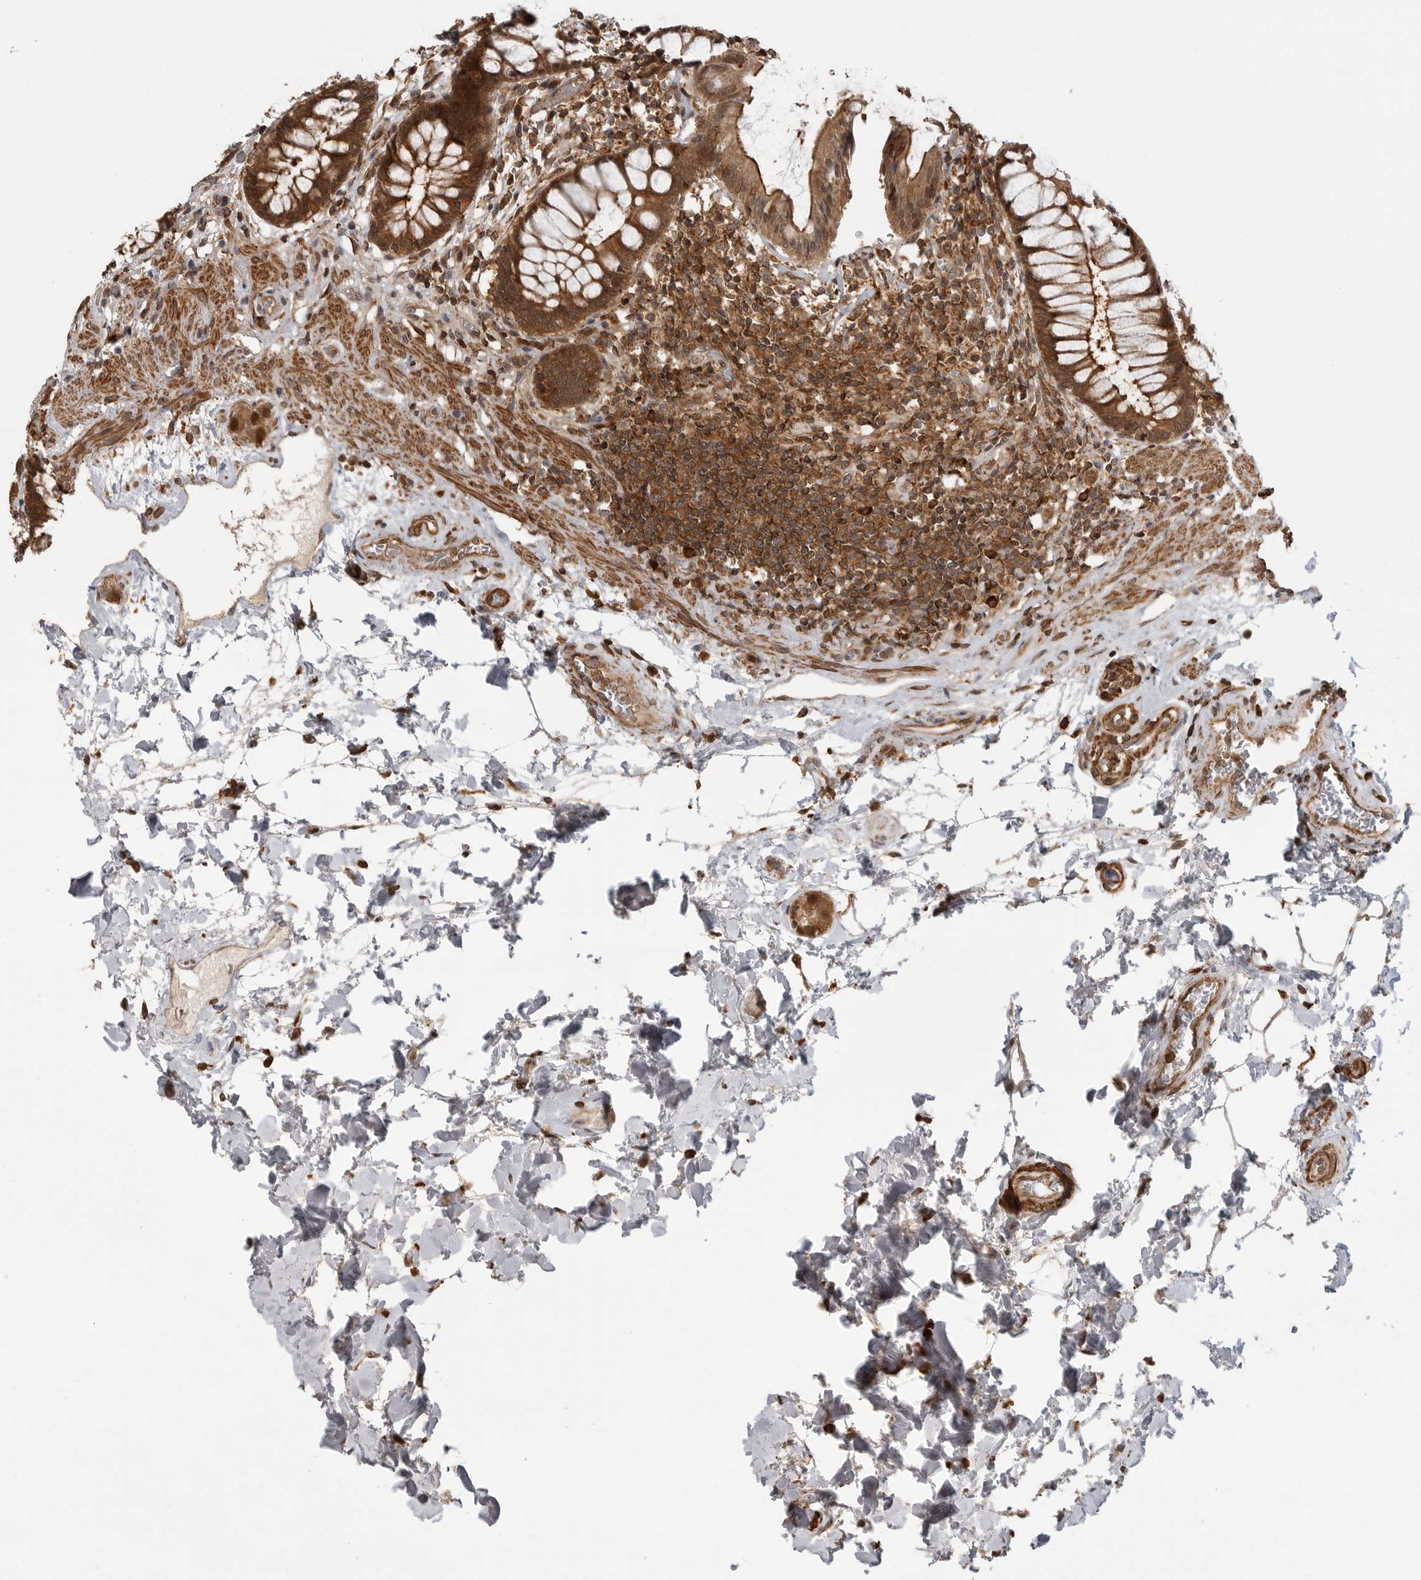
{"staining": {"intensity": "strong", "quantity": ">75%", "location": "cytoplasmic/membranous"}, "tissue": "rectum", "cell_type": "Glandular cells", "image_type": "normal", "snomed": [{"axis": "morphology", "description": "Normal tissue, NOS"}, {"axis": "topography", "description": "Rectum"}], "caption": "Unremarkable rectum was stained to show a protein in brown. There is high levels of strong cytoplasmic/membranous positivity in approximately >75% of glandular cells.", "gene": "ERN1", "patient": {"sex": "male", "age": 64}}